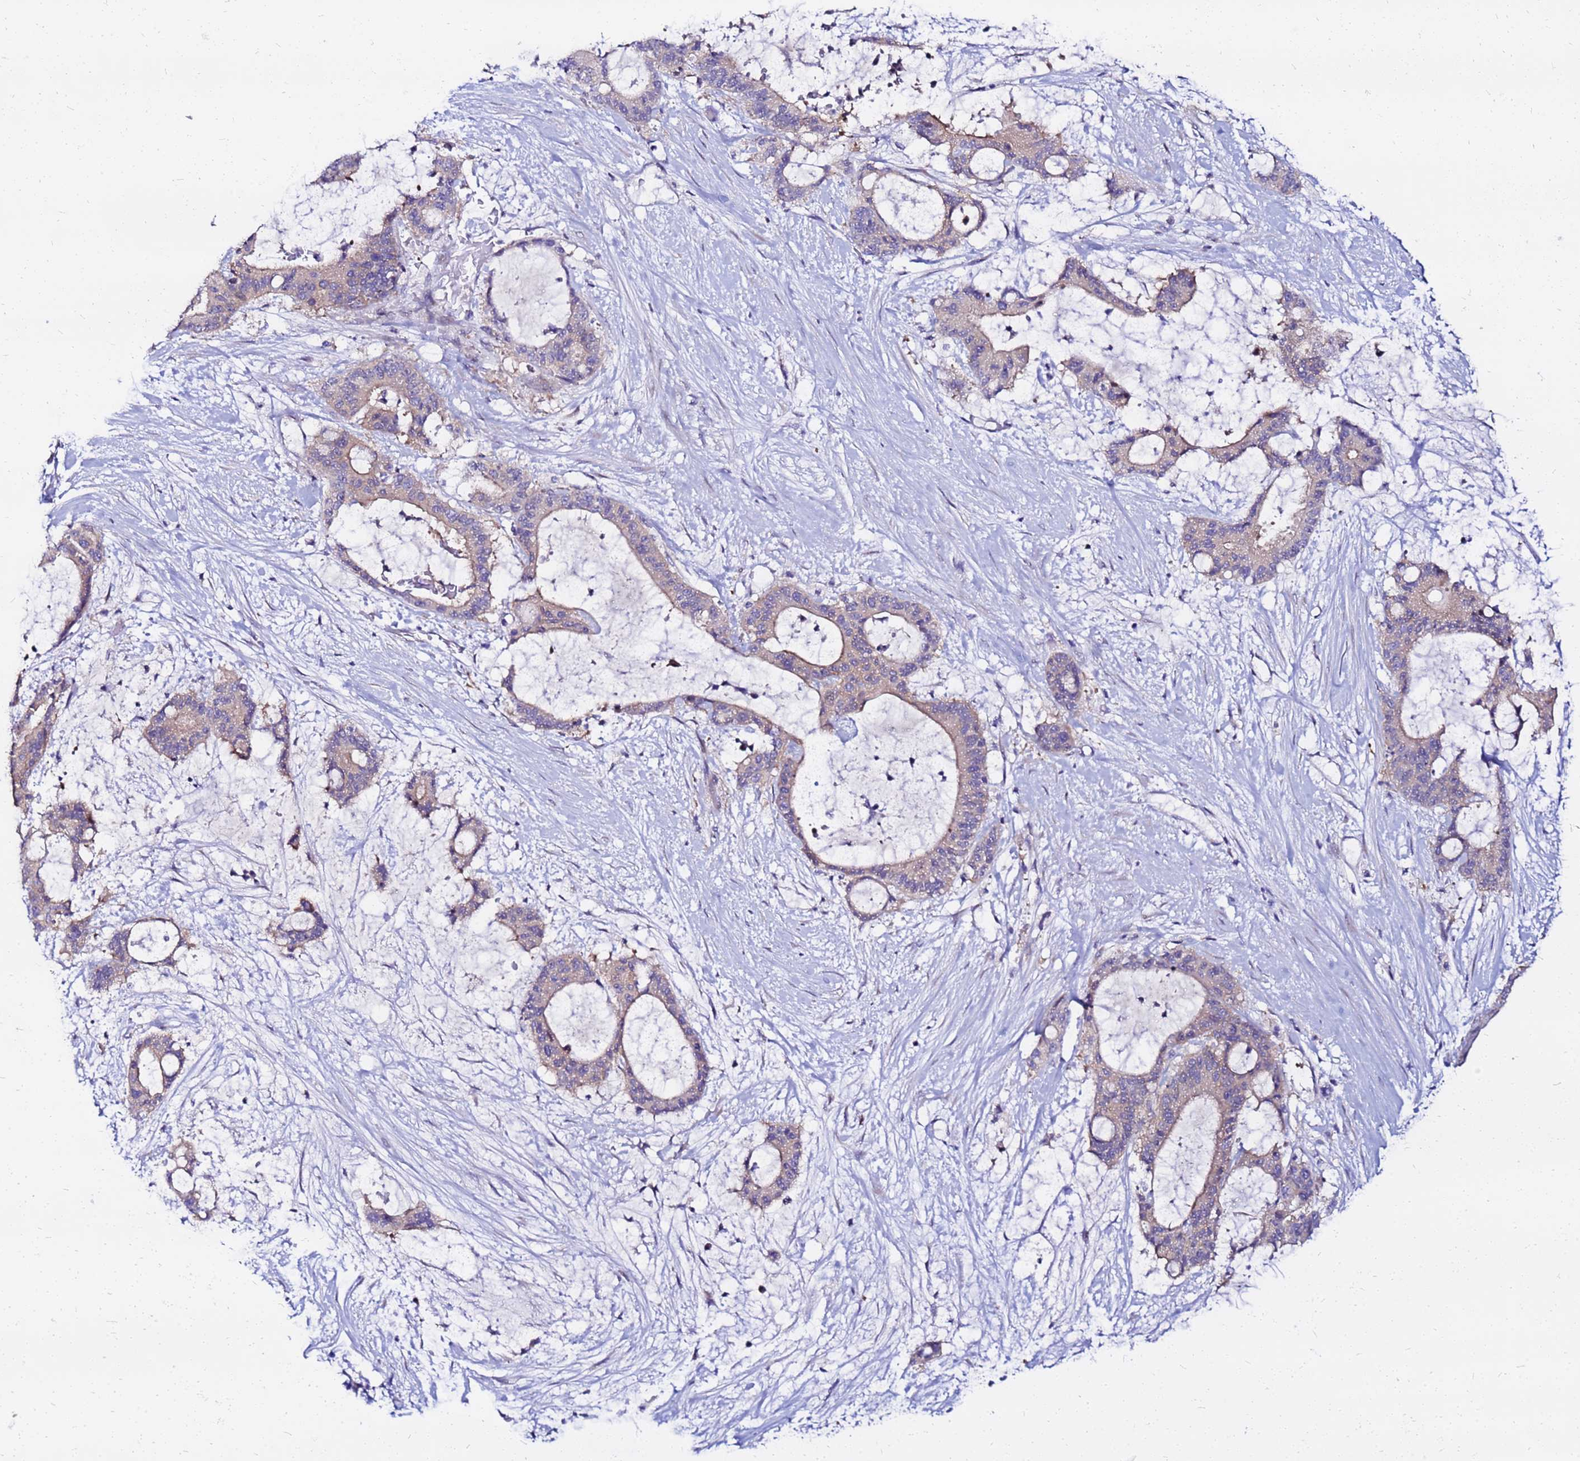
{"staining": {"intensity": "weak", "quantity": "<25%", "location": "cytoplasmic/membranous"}, "tissue": "liver cancer", "cell_type": "Tumor cells", "image_type": "cancer", "snomed": [{"axis": "morphology", "description": "Normal tissue, NOS"}, {"axis": "morphology", "description": "Cholangiocarcinoma"}, {"axis": "topography", "description": "Liver"}, {"axis": "topography", "description": "Peripheral nerve tissue"}], "caption": "An immunohistochemistry (IHC) histopathology image of liver cancer is shown. There is no staining in tumor cells of liver cancer.", "gene": "ARHGEF5", "patient": {"sex": "female", "age": 73}}